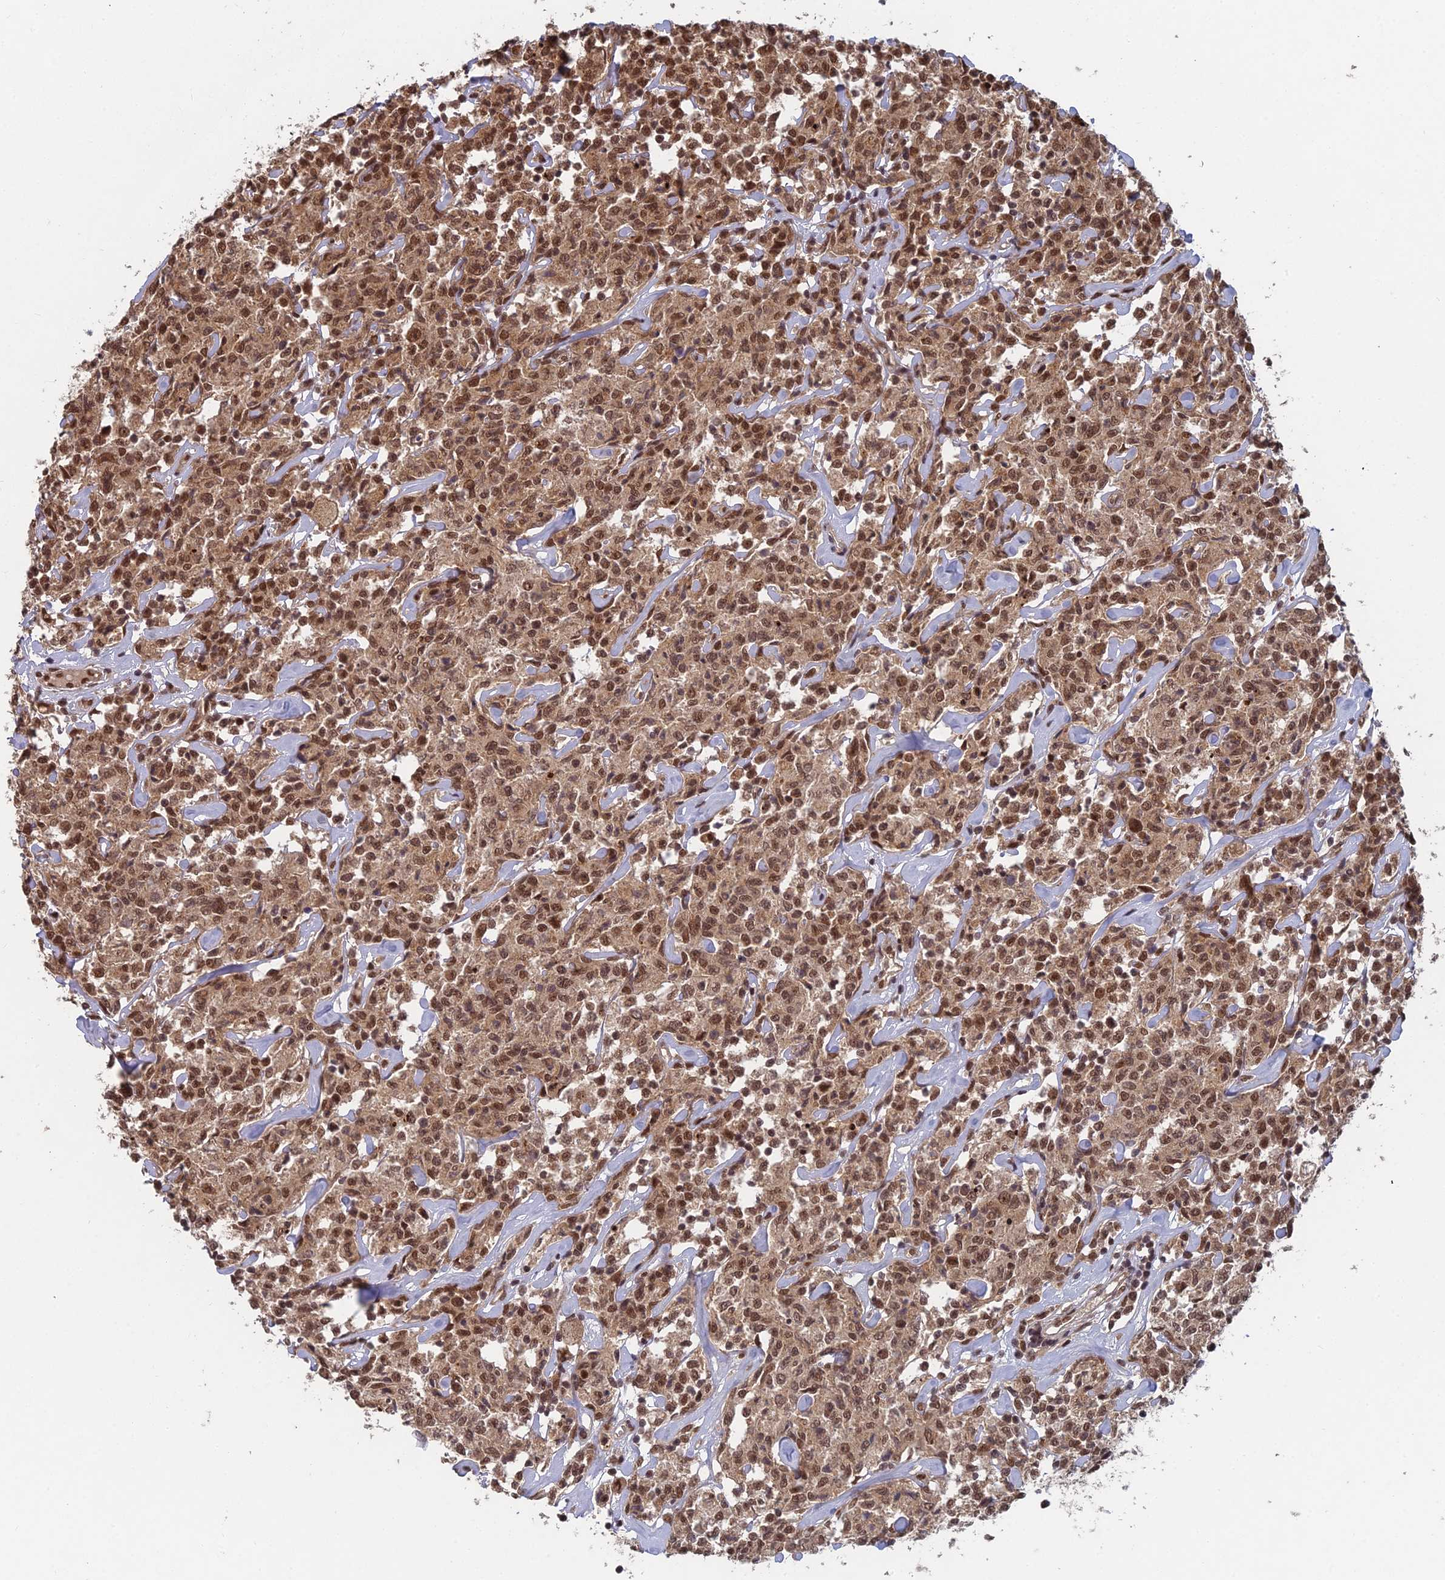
{"staining": {"intensity": "moderate", "quantity": ">75%", "location": "cytoplasmic/membranous,nuclear"}, "tissue": "lymphoma", "cell_type": "Tumor cells", "image_type": "cancer", "snomed": [{"axis": "morphology", "description": "Malignant lymphoma, non-Hodgkin's type, Low grade"}, {"axis": "topography", "description": "Small intestine"}], "caption": "Tumor cells display medium levels of moderate cytoplasmic/membranous and nuclear staining in approximately >75% of cells in low-grade malignant lymphoma, non-Hodgkin's type.", "gene": "RANBP3", "patient": {"sex": "female", "age": 59}}